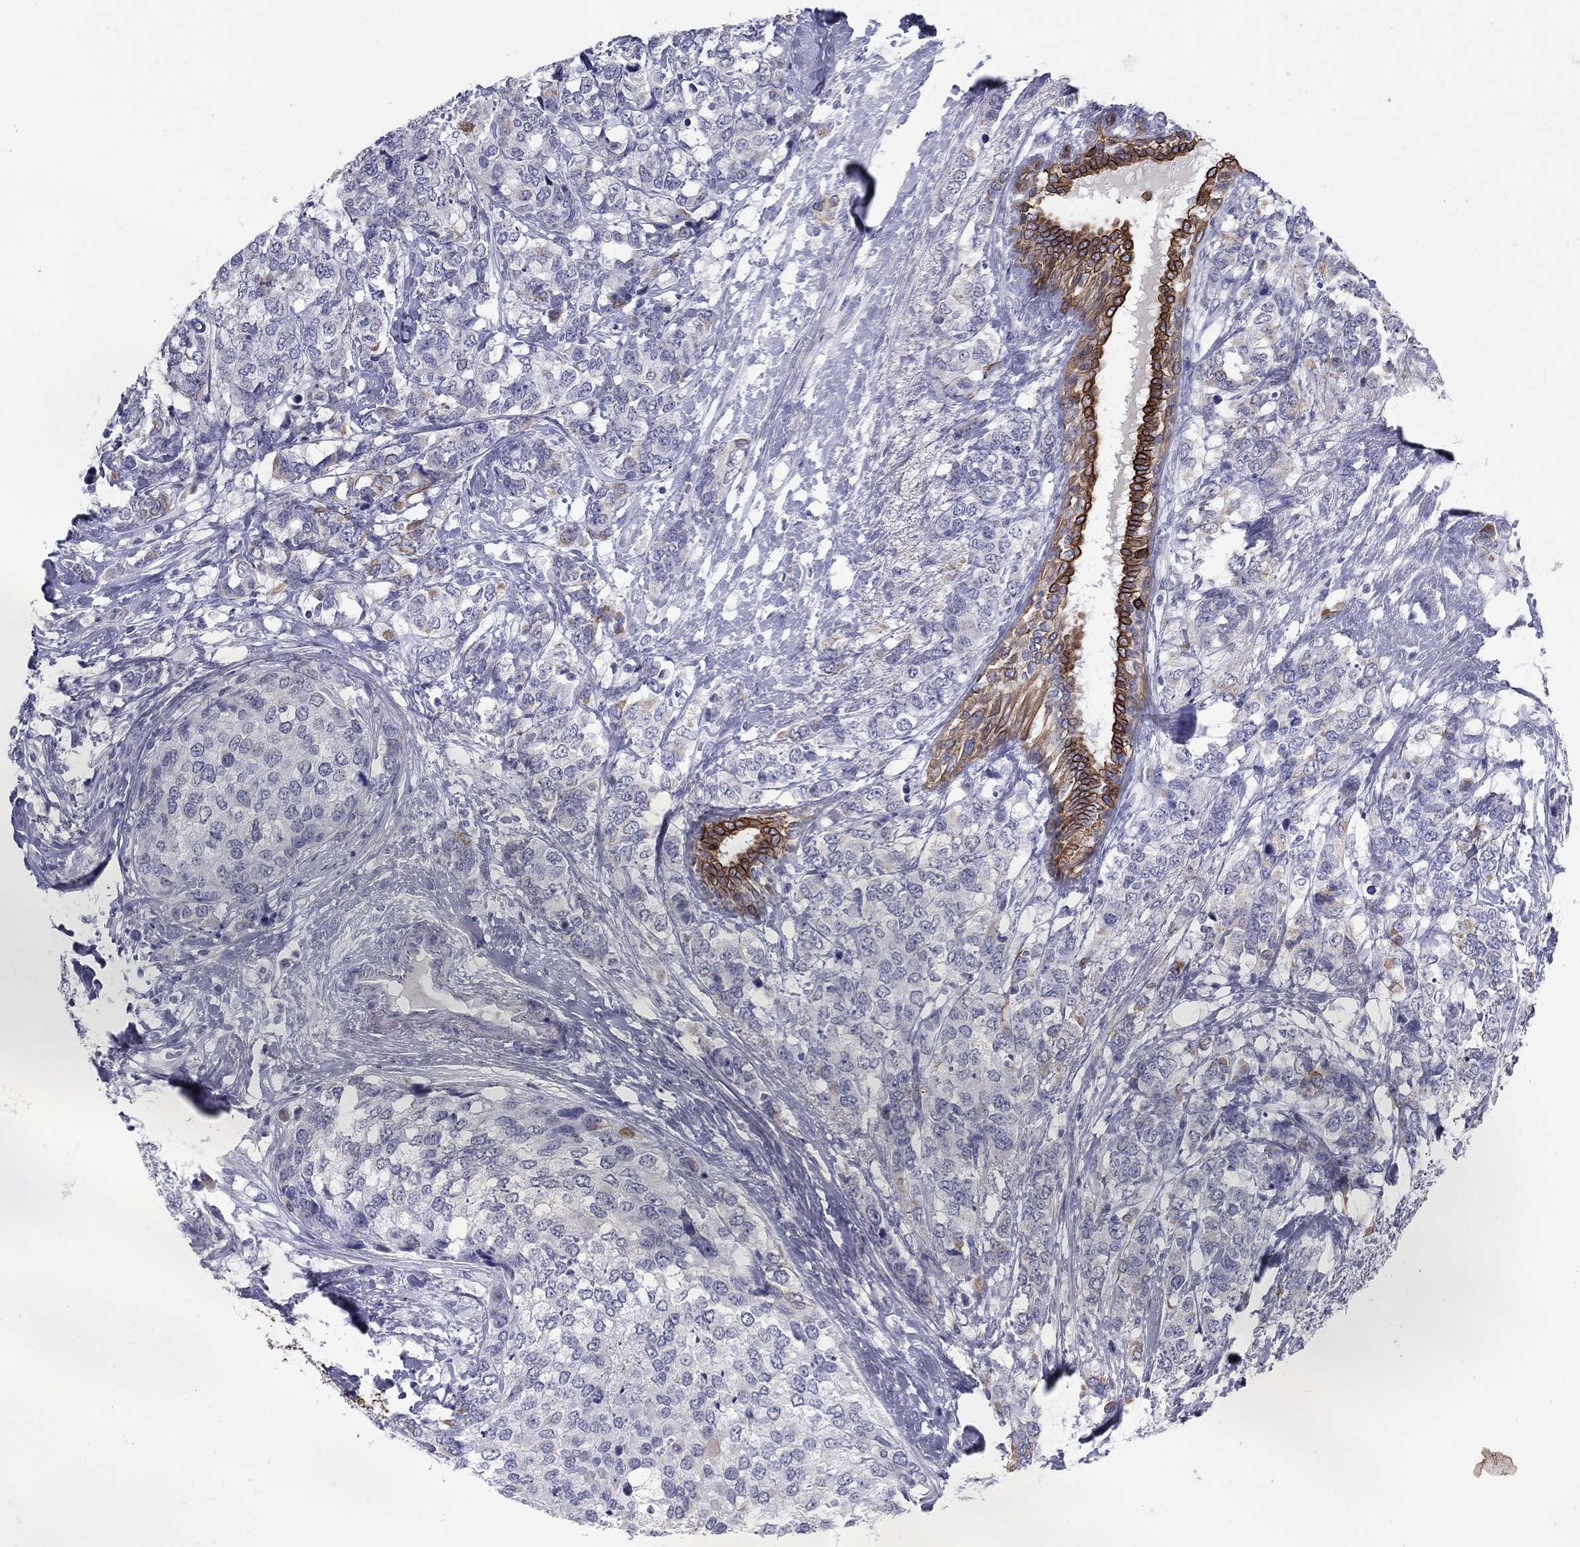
{"staining": {"intensity": "weak", "quantity": "<25%", "location": "cytoplasmic/membranous"}, "tissue": "breast cancer", "cell_type": "Tumor cells", "image_type": "cancer", "snomed": [{"axis": "morphology", "description": "Lobular carcinoma"}, {"axis": "topography", "description": "Breast"}], "caption": "DAB (3,3'-diaminobenzidine) immunohistochemical staining of breast cancer (lobular carcinoma) demonstrates no significant staining in tumor cells.", "gene": "KRT75", "patient": {"sex": "female", "age": 59}}